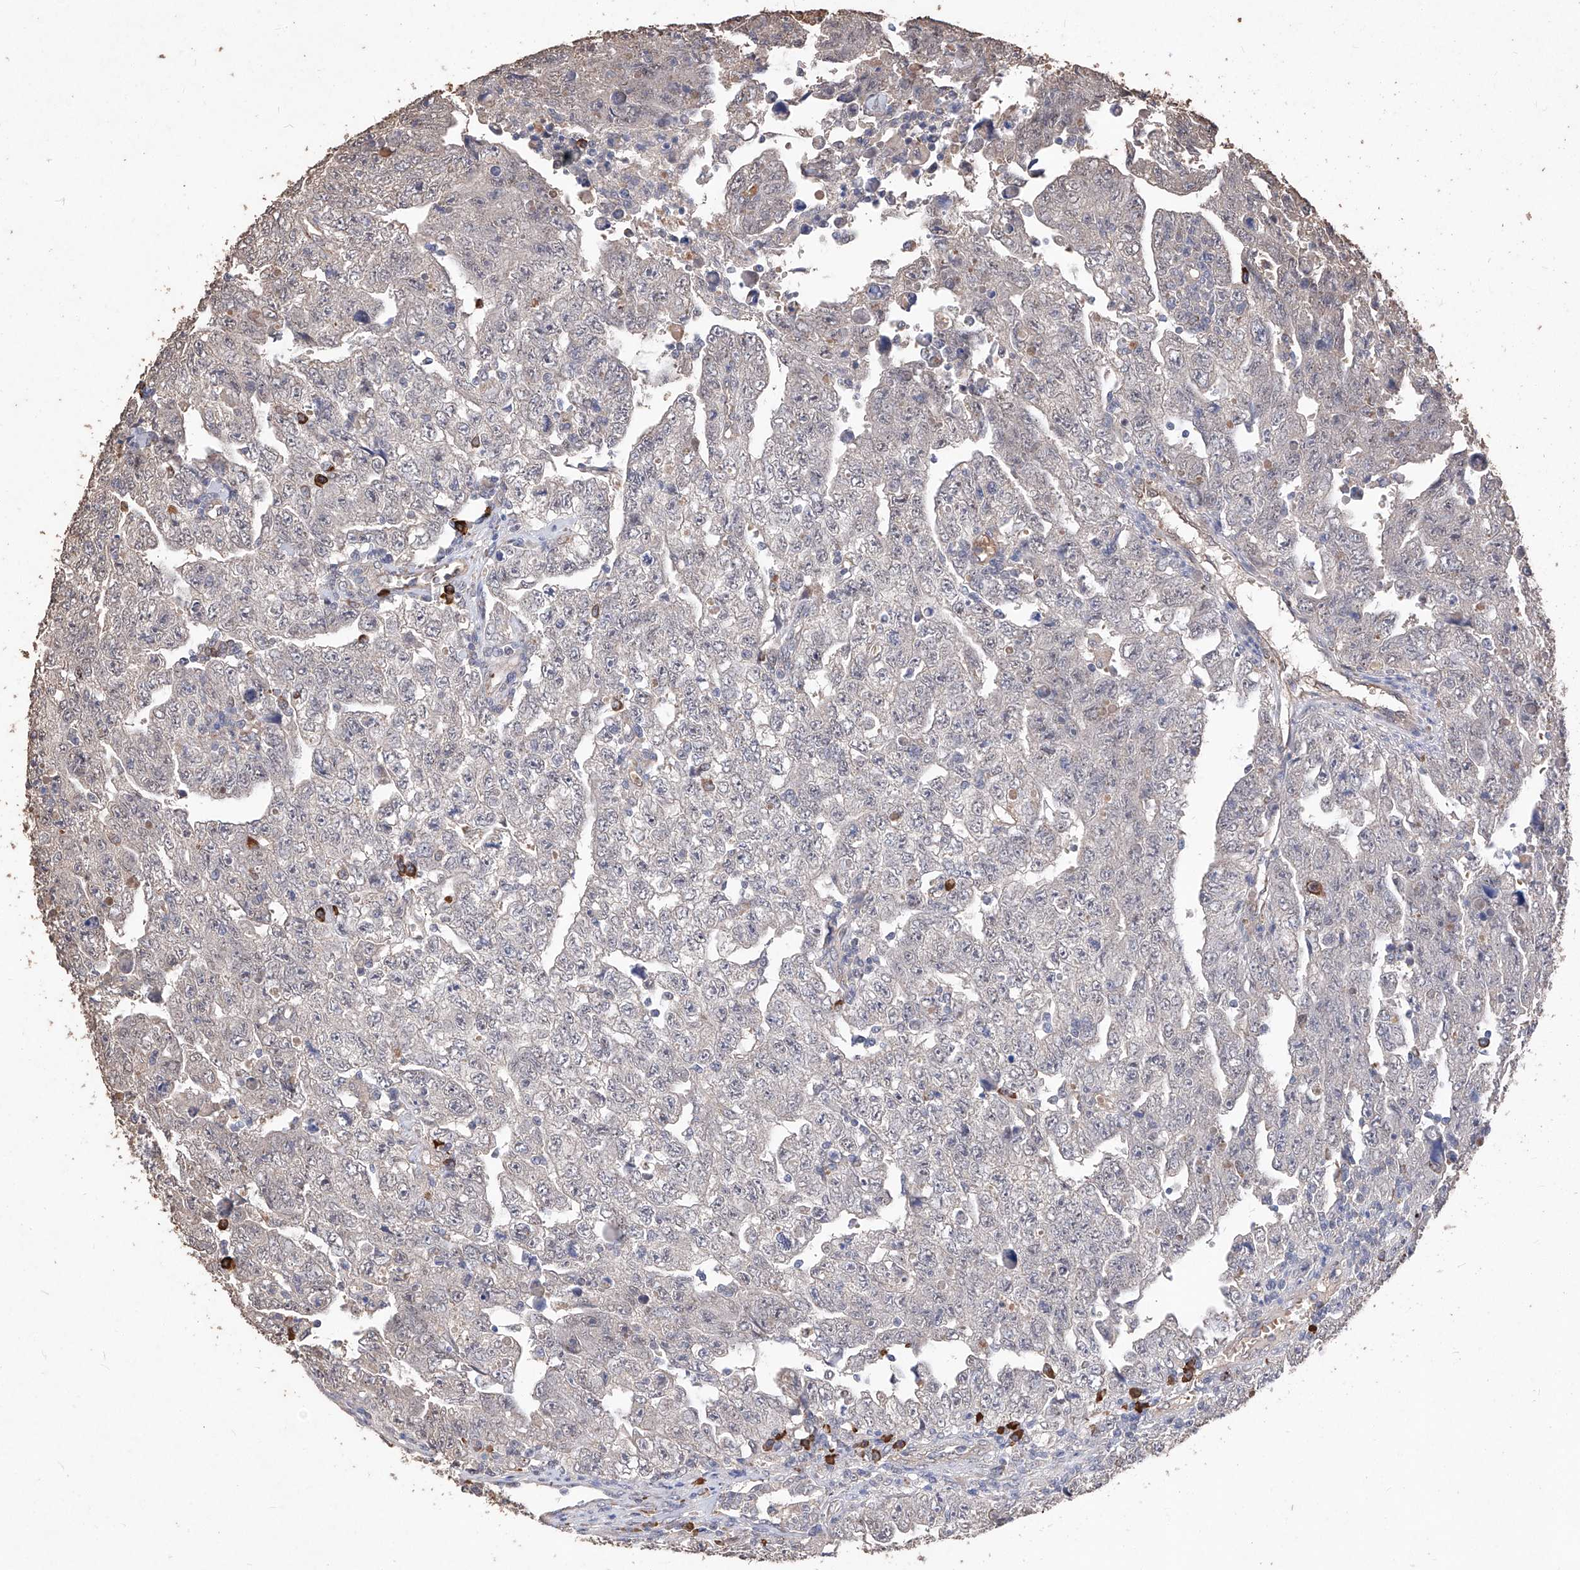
{"staining": {"intensity": "weak", "quantity": "<25%", "location": "cytoplasmic/membranous,nuclear"}, "tissue": "testis cancer", "cell_type": "Tumor cells", "image_type": "cancer", "snomed": [{"axis": "morphology", "description": "Carcinoma, Embryonal, NOS"}, {"axis": "topography", "description": "Testis"}], "caption": "Testis embryonal carcinoma stained for a protein using immunohistochemistry (IHC) reveals no expression tumor cells.", "gene": "EML1", "patient": {"sex": "male", "age": 28}}